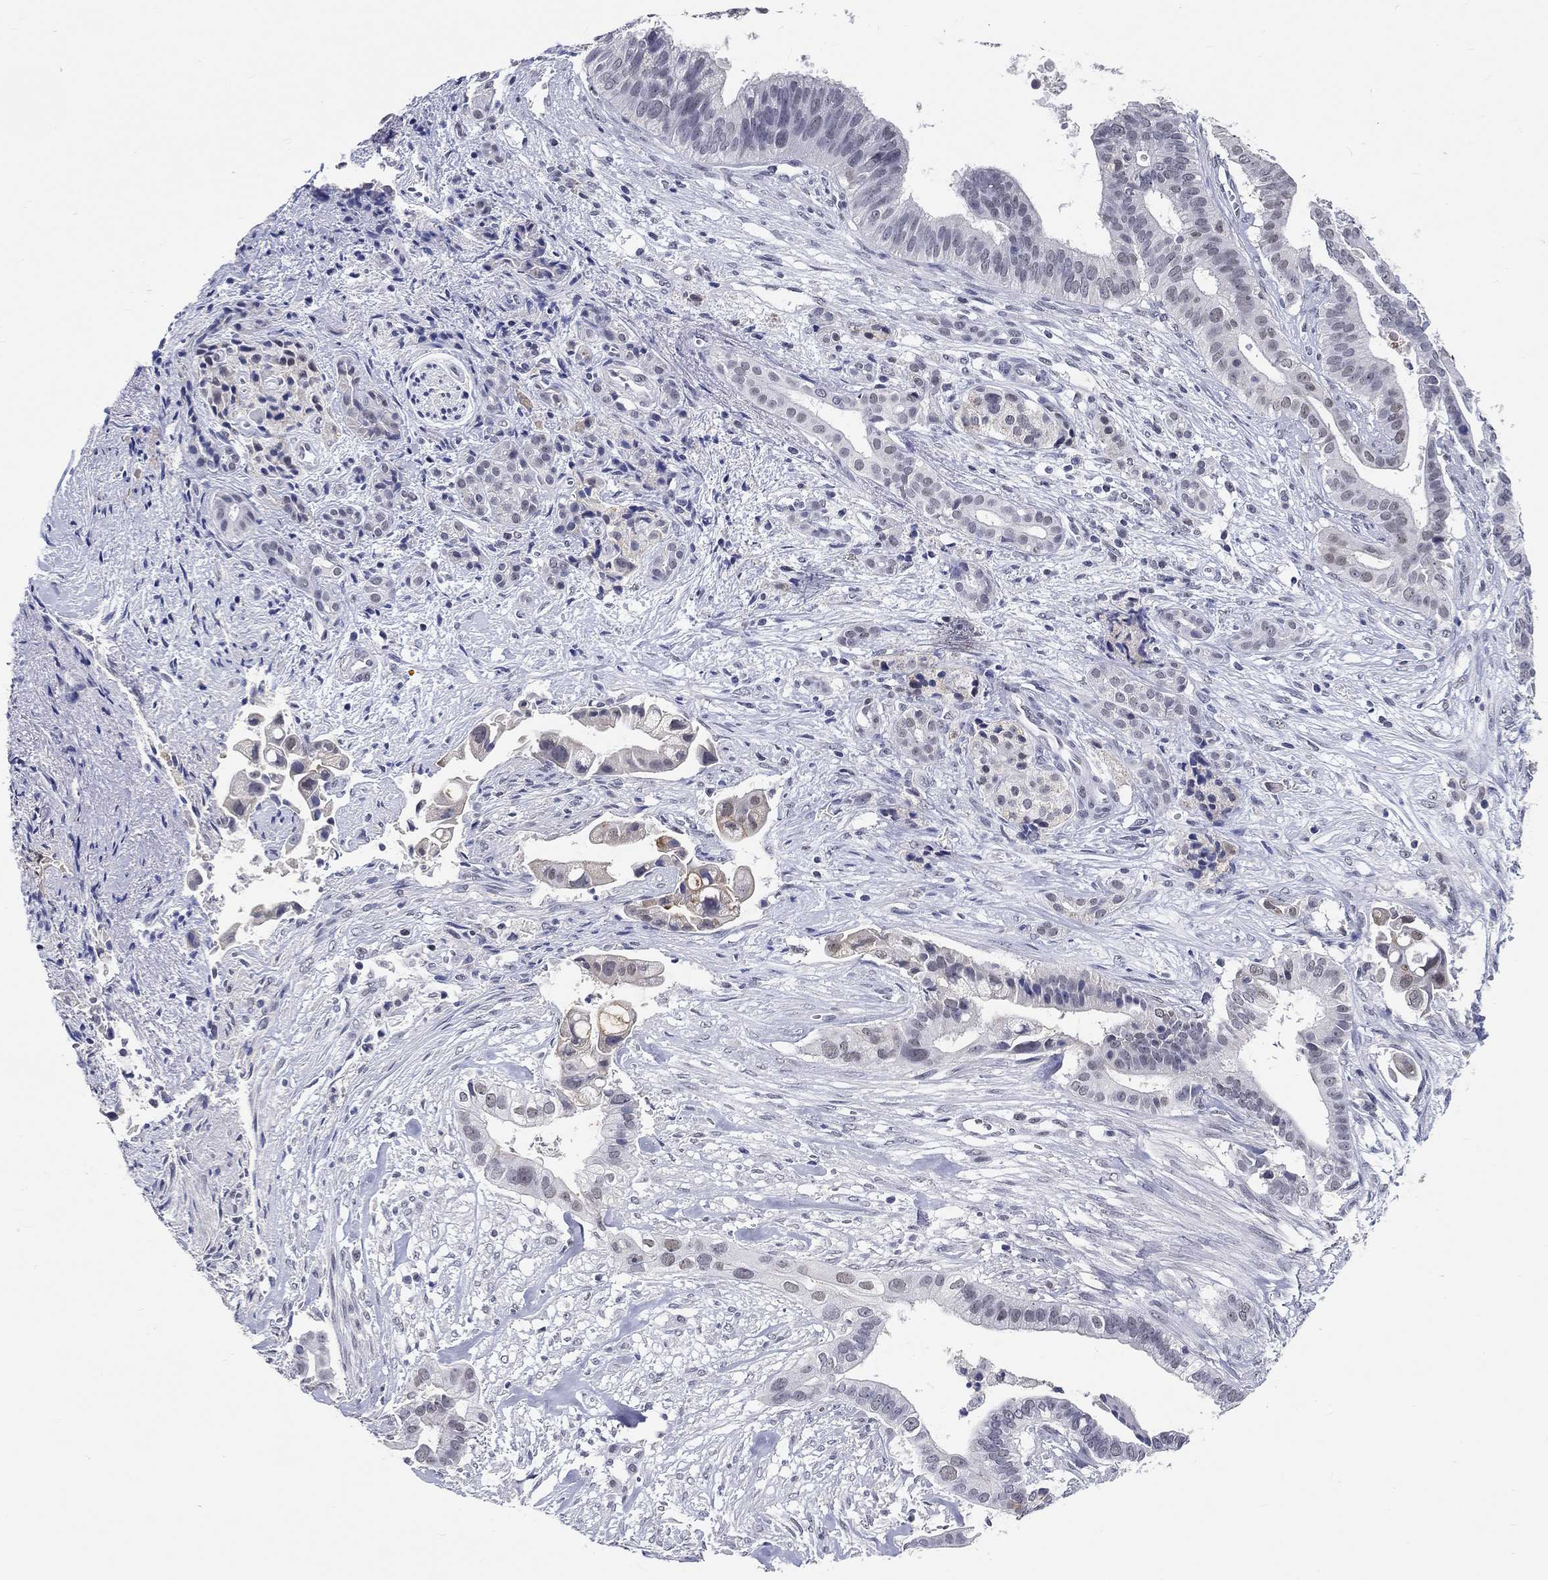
{"staining": {"intensity": "weak", "quantity": "<25%", "location": "nuclear"}, "tissue": "pancreatic cancer", "cell_type": "Tumor cells", "image_type": "cancer", "snomed": [{"axis": "morphology", "description": "Adenocarcinoma, NOS"}, {"axis": "topography", "description": "Pancreas"}], "caption": "IHC image of neoplastic tissue: human adenocarcinoma (pancreatic) stained with DAB exhibits no significant protein expression in tumor cells.", "gene": "GRIN1", "patient": {"sex": "male", "age": 61}}